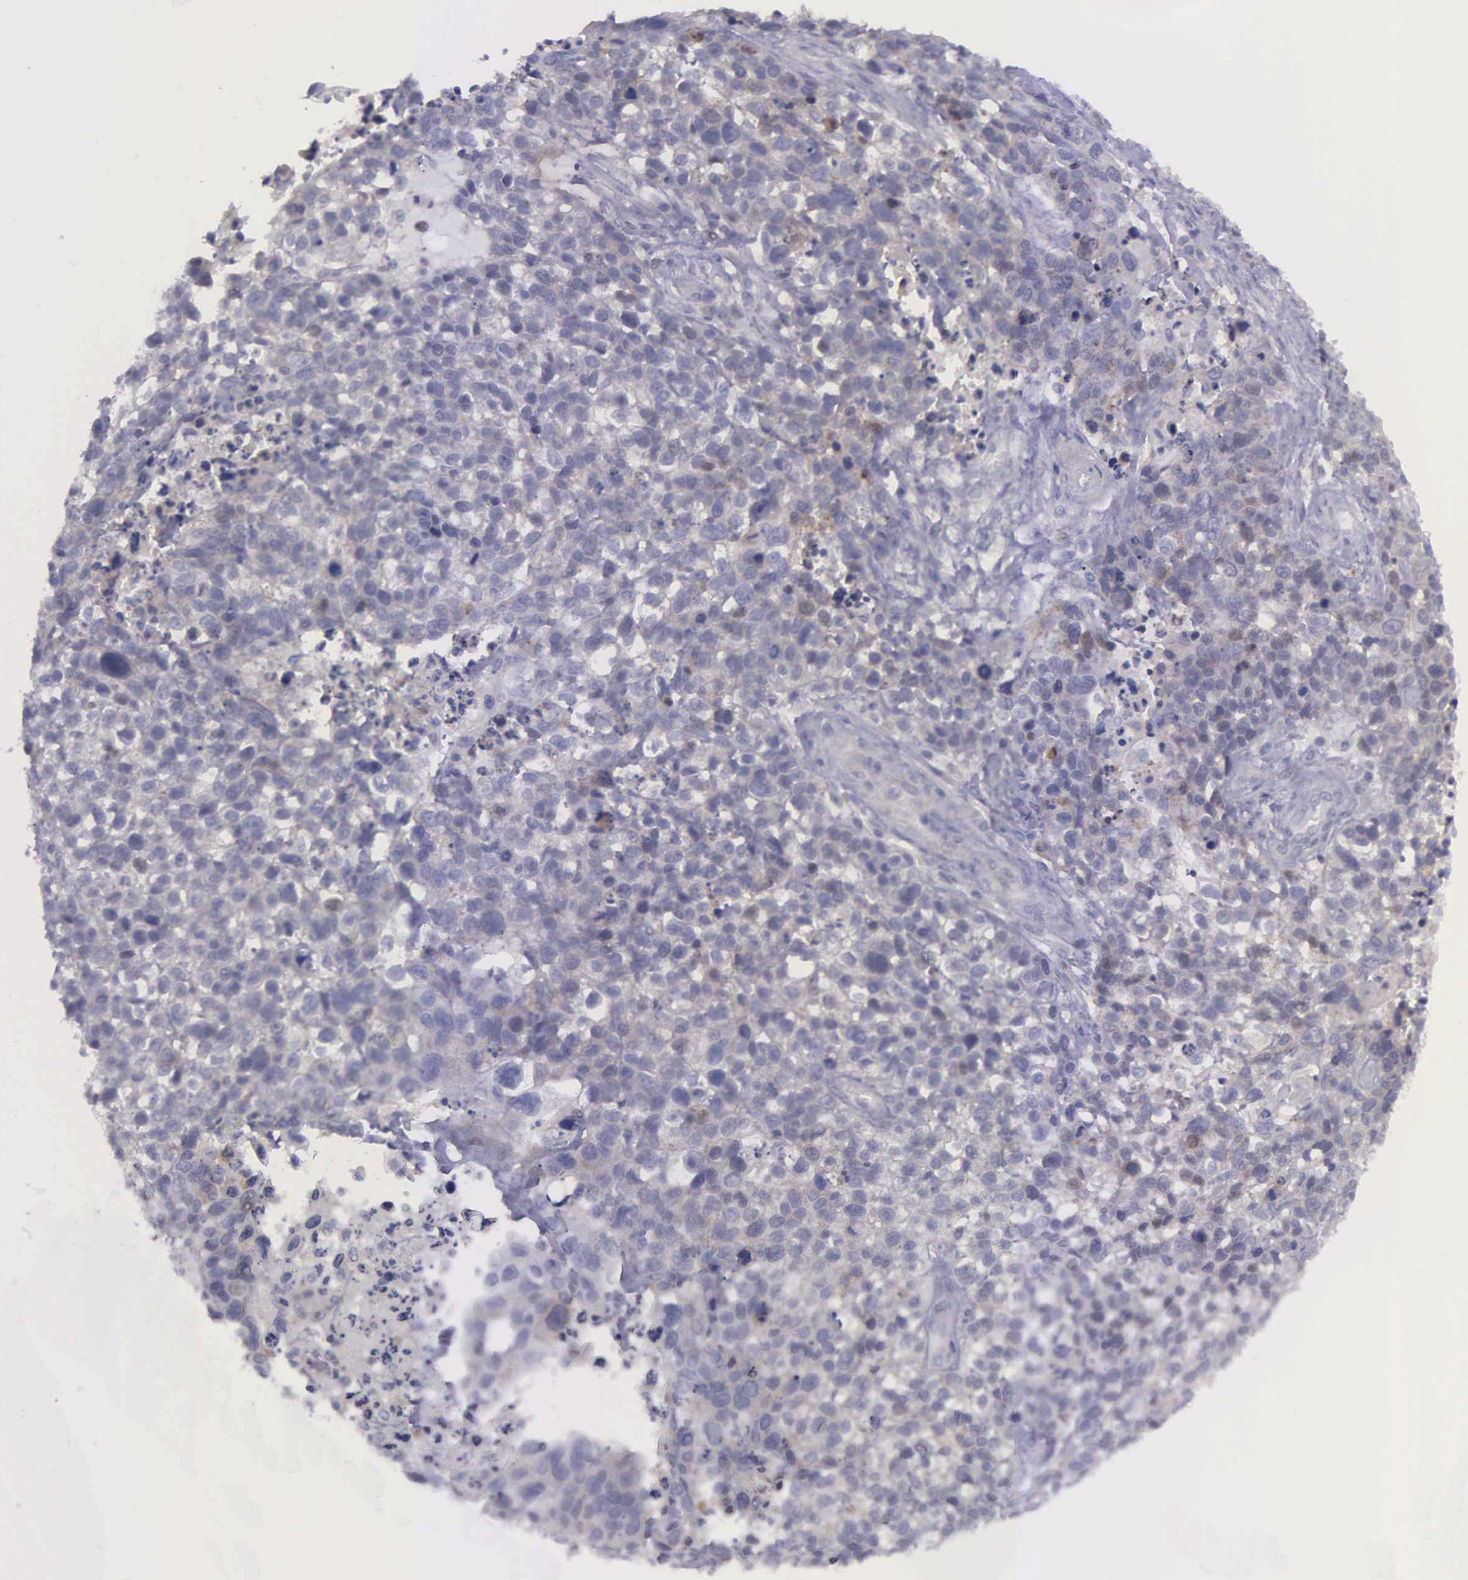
{"staining": {"intensity": "negative", "quantity": "none", "location": "none"}, "tissue": "lung cancer", "cell_type": "Tumor cells", "image_type": "cancer", "snomed": [{"axis": "morphology", "description": "Squamous cell carcinoma, NOS"}, {"axis": "topography", "description": "Lymph node"}, {"axis": "topography", "description": "Lung"}], "caption": "Protein analysis of lung cancer demonstrates no significant staining in tumor cells.", "gene": "MICAL3", "patient": {"sex": "male", "age": 74}}